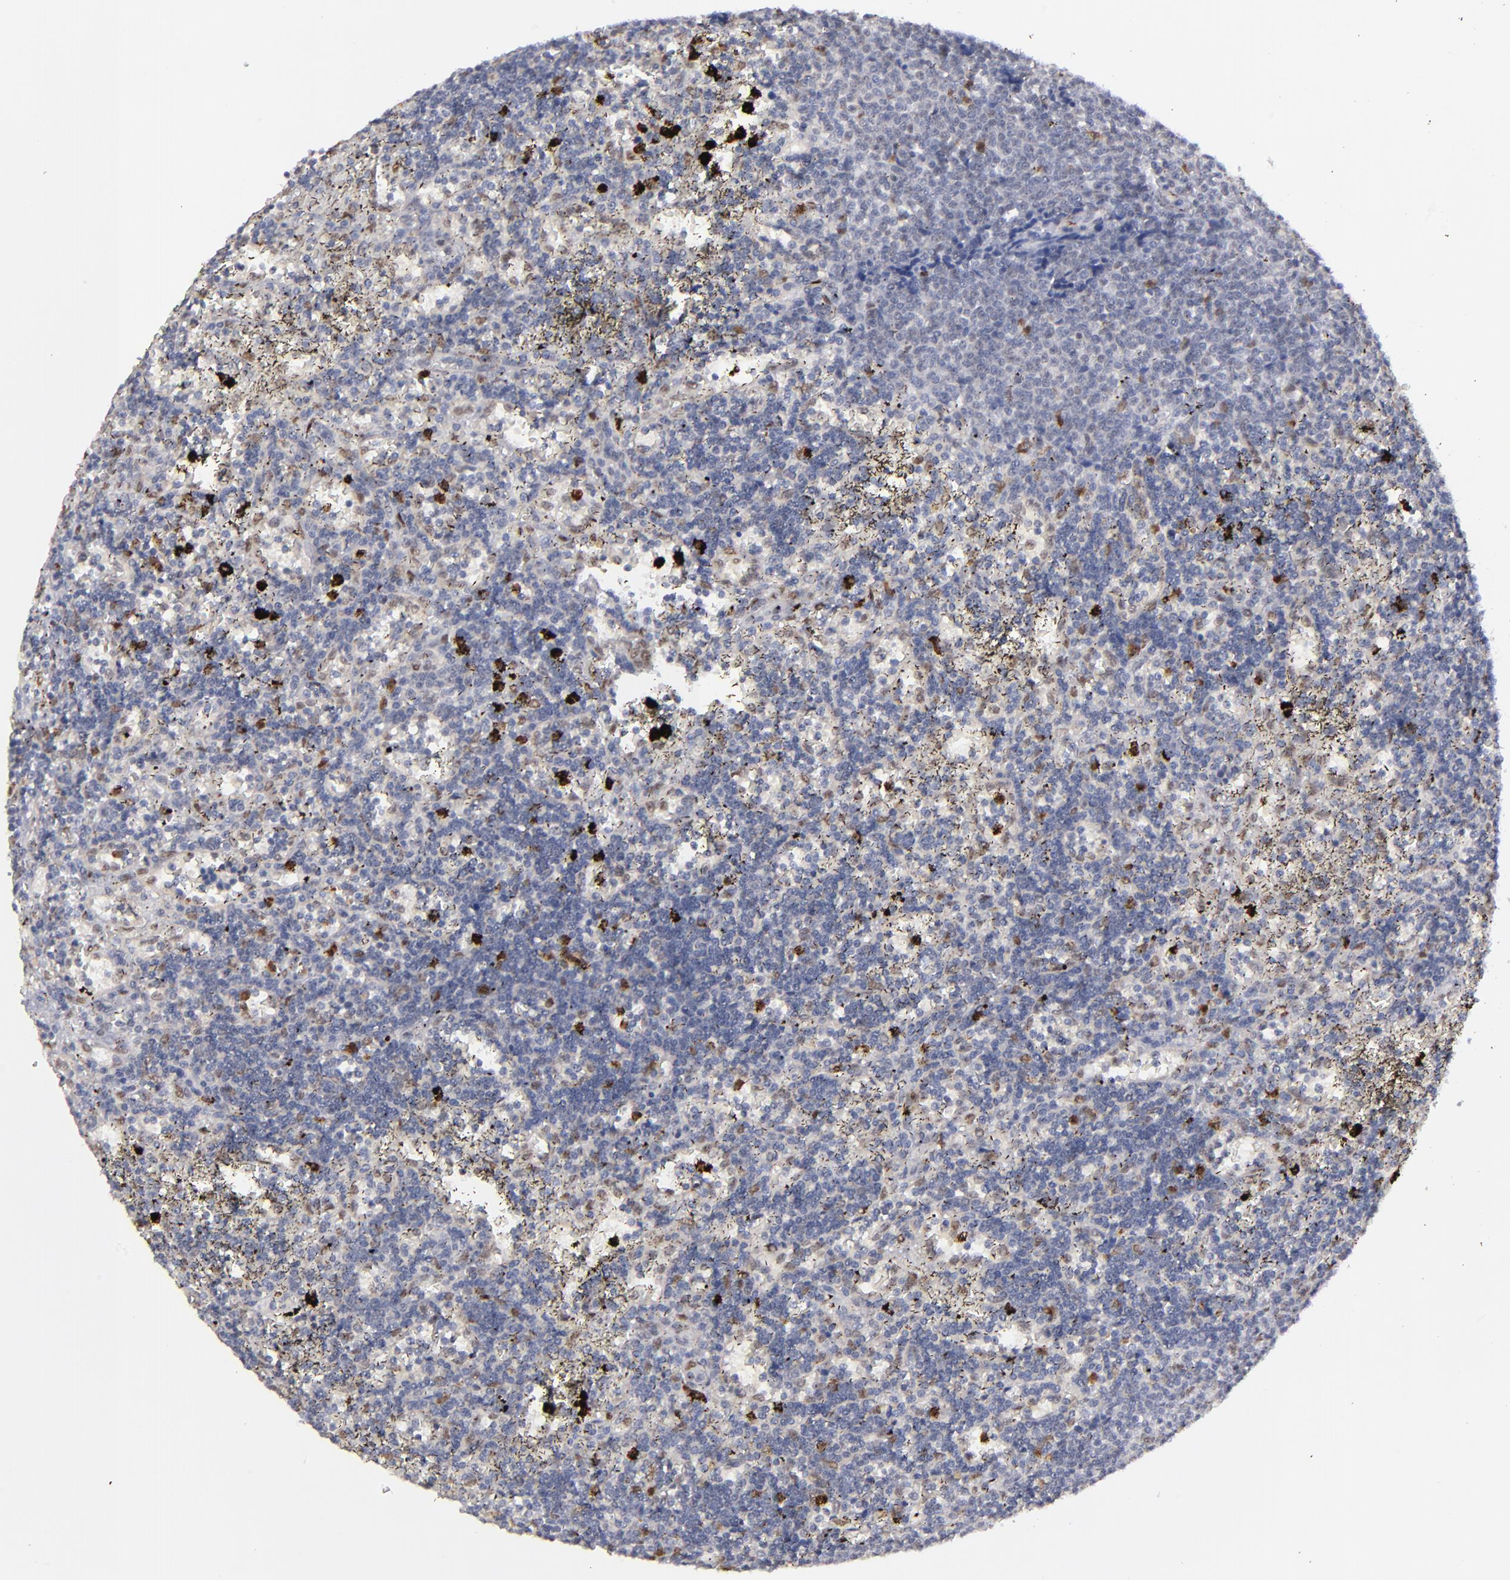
{"staining": {"intensity": "negative", "quantity": "none", "location": "none"}, "tissue": "lymphoma", "cell_type": "Tumor cells", "image_type": "cancer", "snomed": [{"axis": "morphology", "description": "Malignant lymphoma, non-Hodgkin's type, Low grade"}, {"axis": "topography", "description": "Spleen"}], "caption": "Tumor cells are negative for brown protein staining in lymphoma.", "gene": "RREB1", "patient": {"sex": "male", "age": 60}}